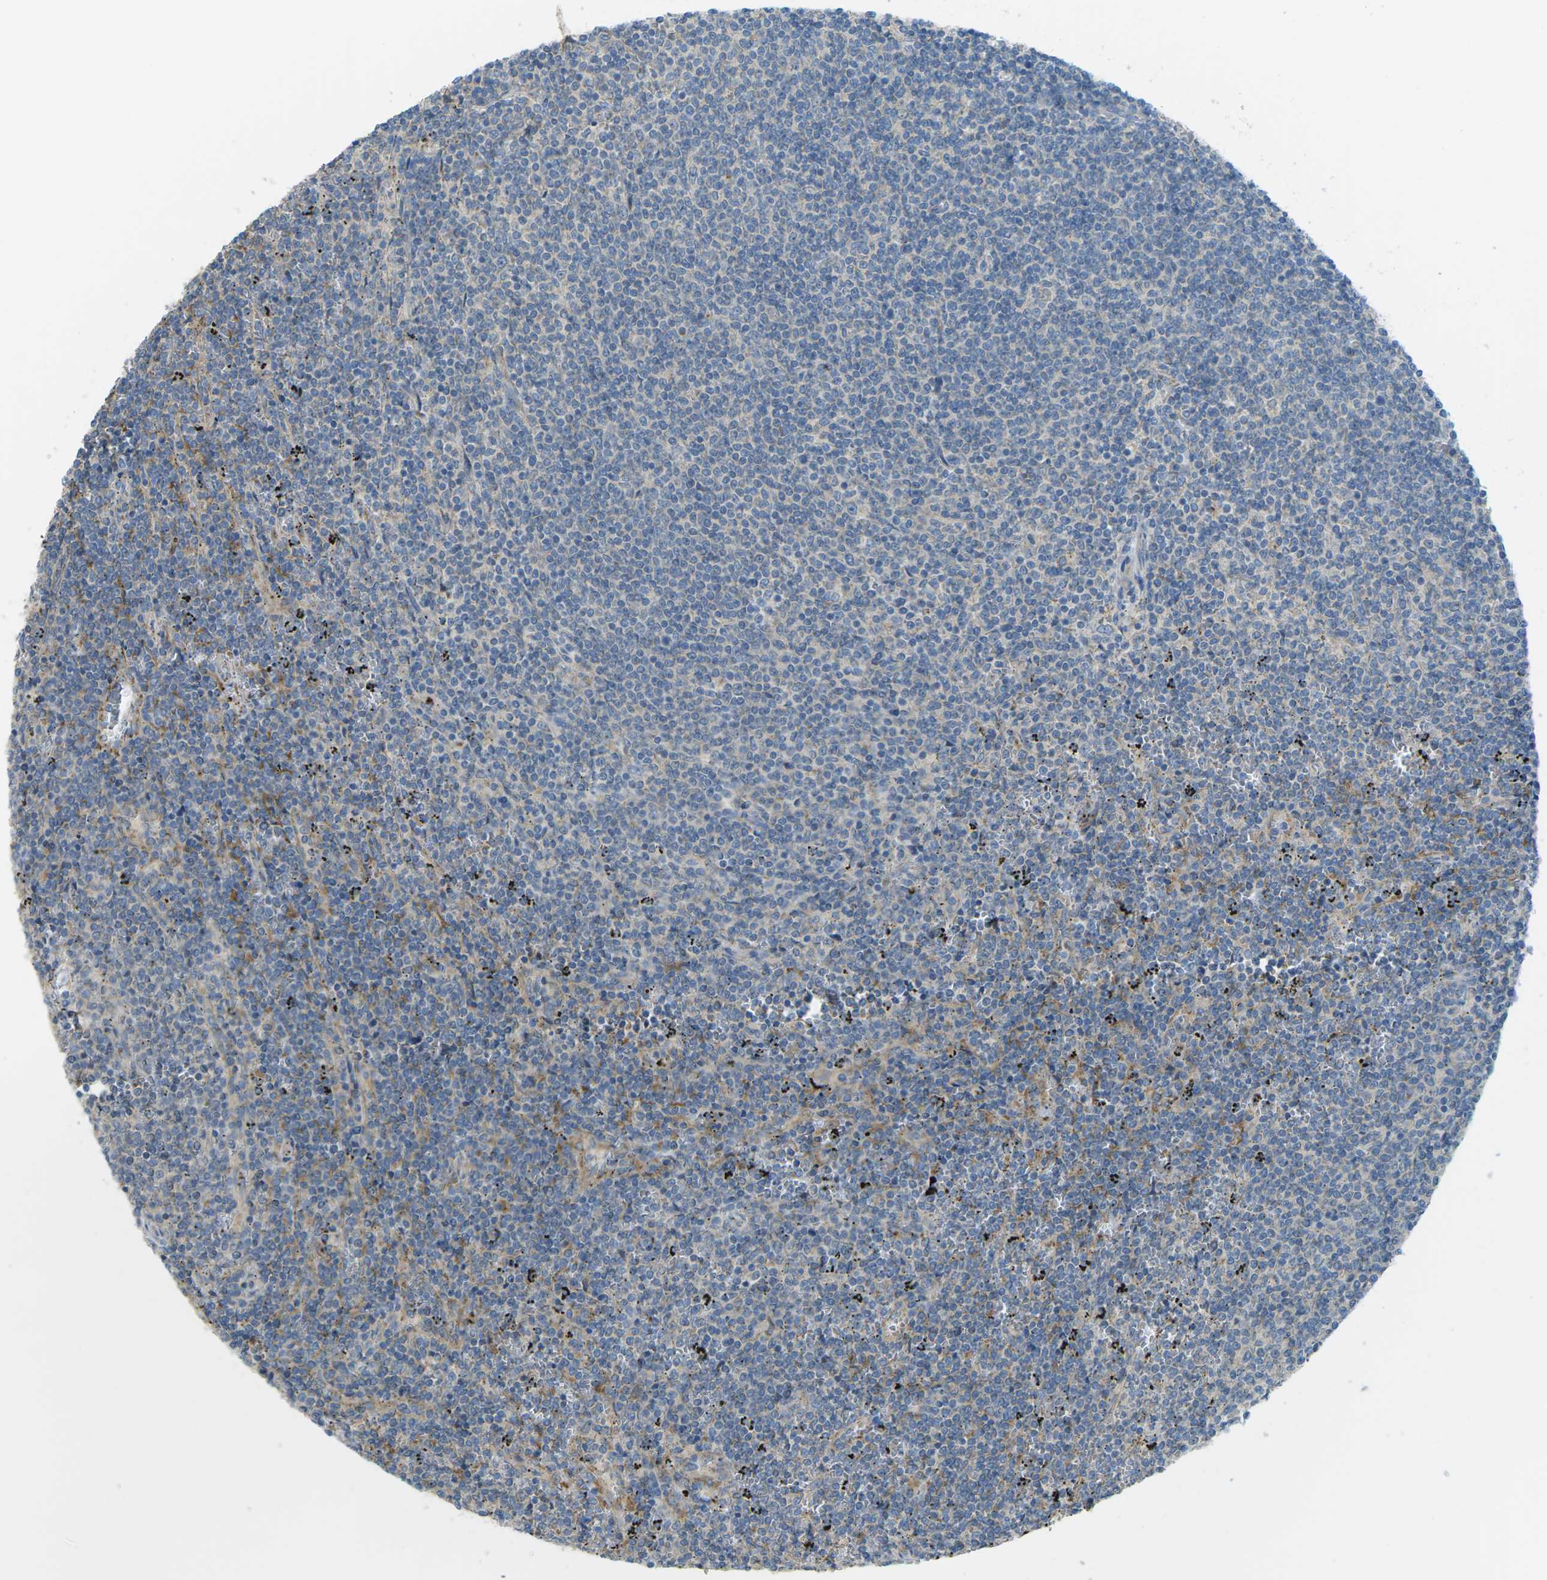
{"staining": {"intensity": "negative", "quantity": "none", "location": "none"}, "tissue": "lymphoma", "cell_type": "Tumor cells", "image_type": "cancer", "snomed": [{"axis": "morphology", "description": "Malignant lymphoma, non-Hodgkin's type, Low grade"}, {"axis": "topography", "description": "Spleen"}], "caption": "Immunohistochemistry image of neoplastic tissue: human lymphoma stained with DAB (3,3'-diaminobenzidine) reveals no significant protein staining in tumor cells.", "gene": "MYLK4", "patient": {"sex": "female", "age": 50}}